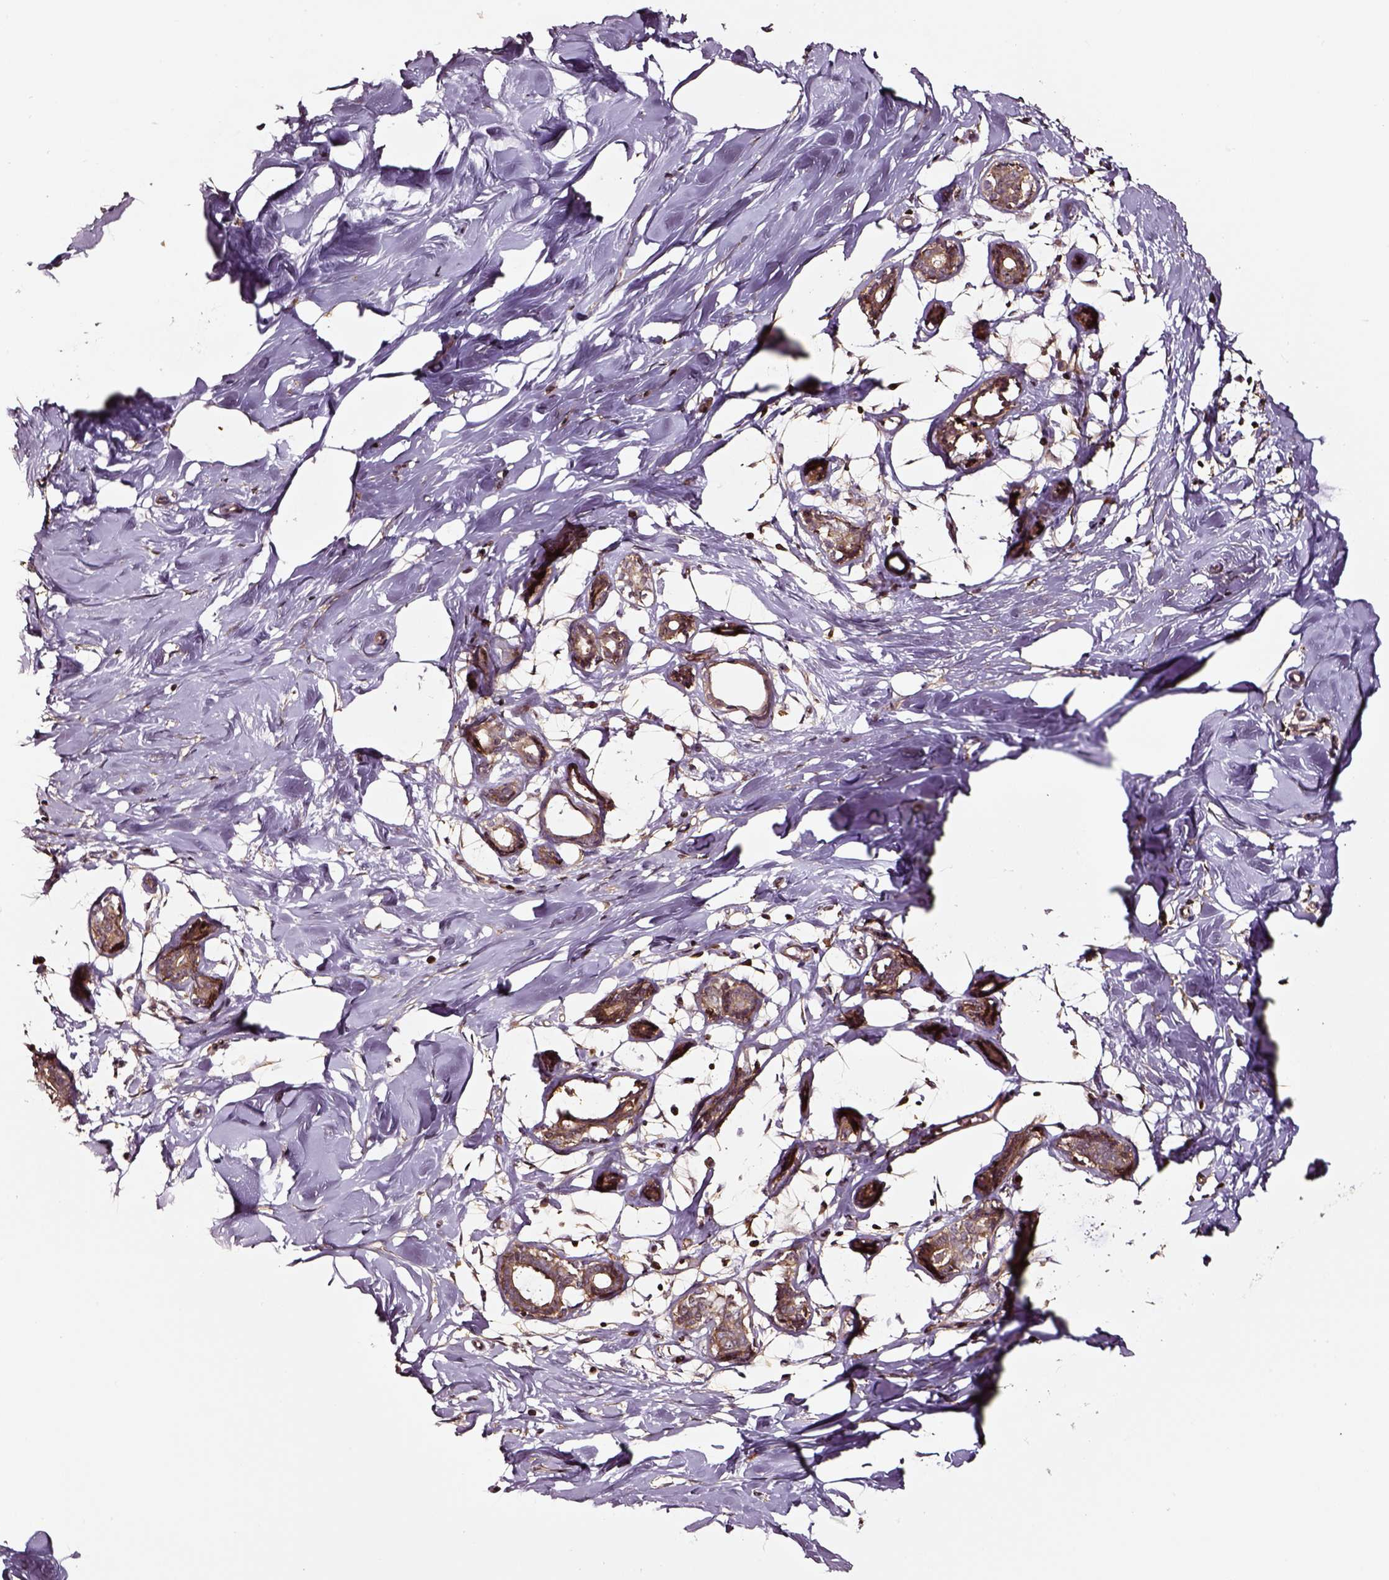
{"staining": {"intensity": "weak", "quantity": ">75%", "location": "cytoplasmic/membranous"}, "tissue": "breast", "cell_type": "Adipocytes", "image_type": "normal", "snomed": [{"axis": "morphology", "description": "Normal tissue, NOS"}, {"axis": "topography", "description": "Breast"}], "caption": "An image of breast stained for a protein reveals weak cytoplasmic/membranous brown staining in adipocytes. Immunohistochemistry (ihc) stains the protein in brown and the nuclei are stained blue.", "gene": "RASSF5", "patient": {"sex": "female", "age": 27}}